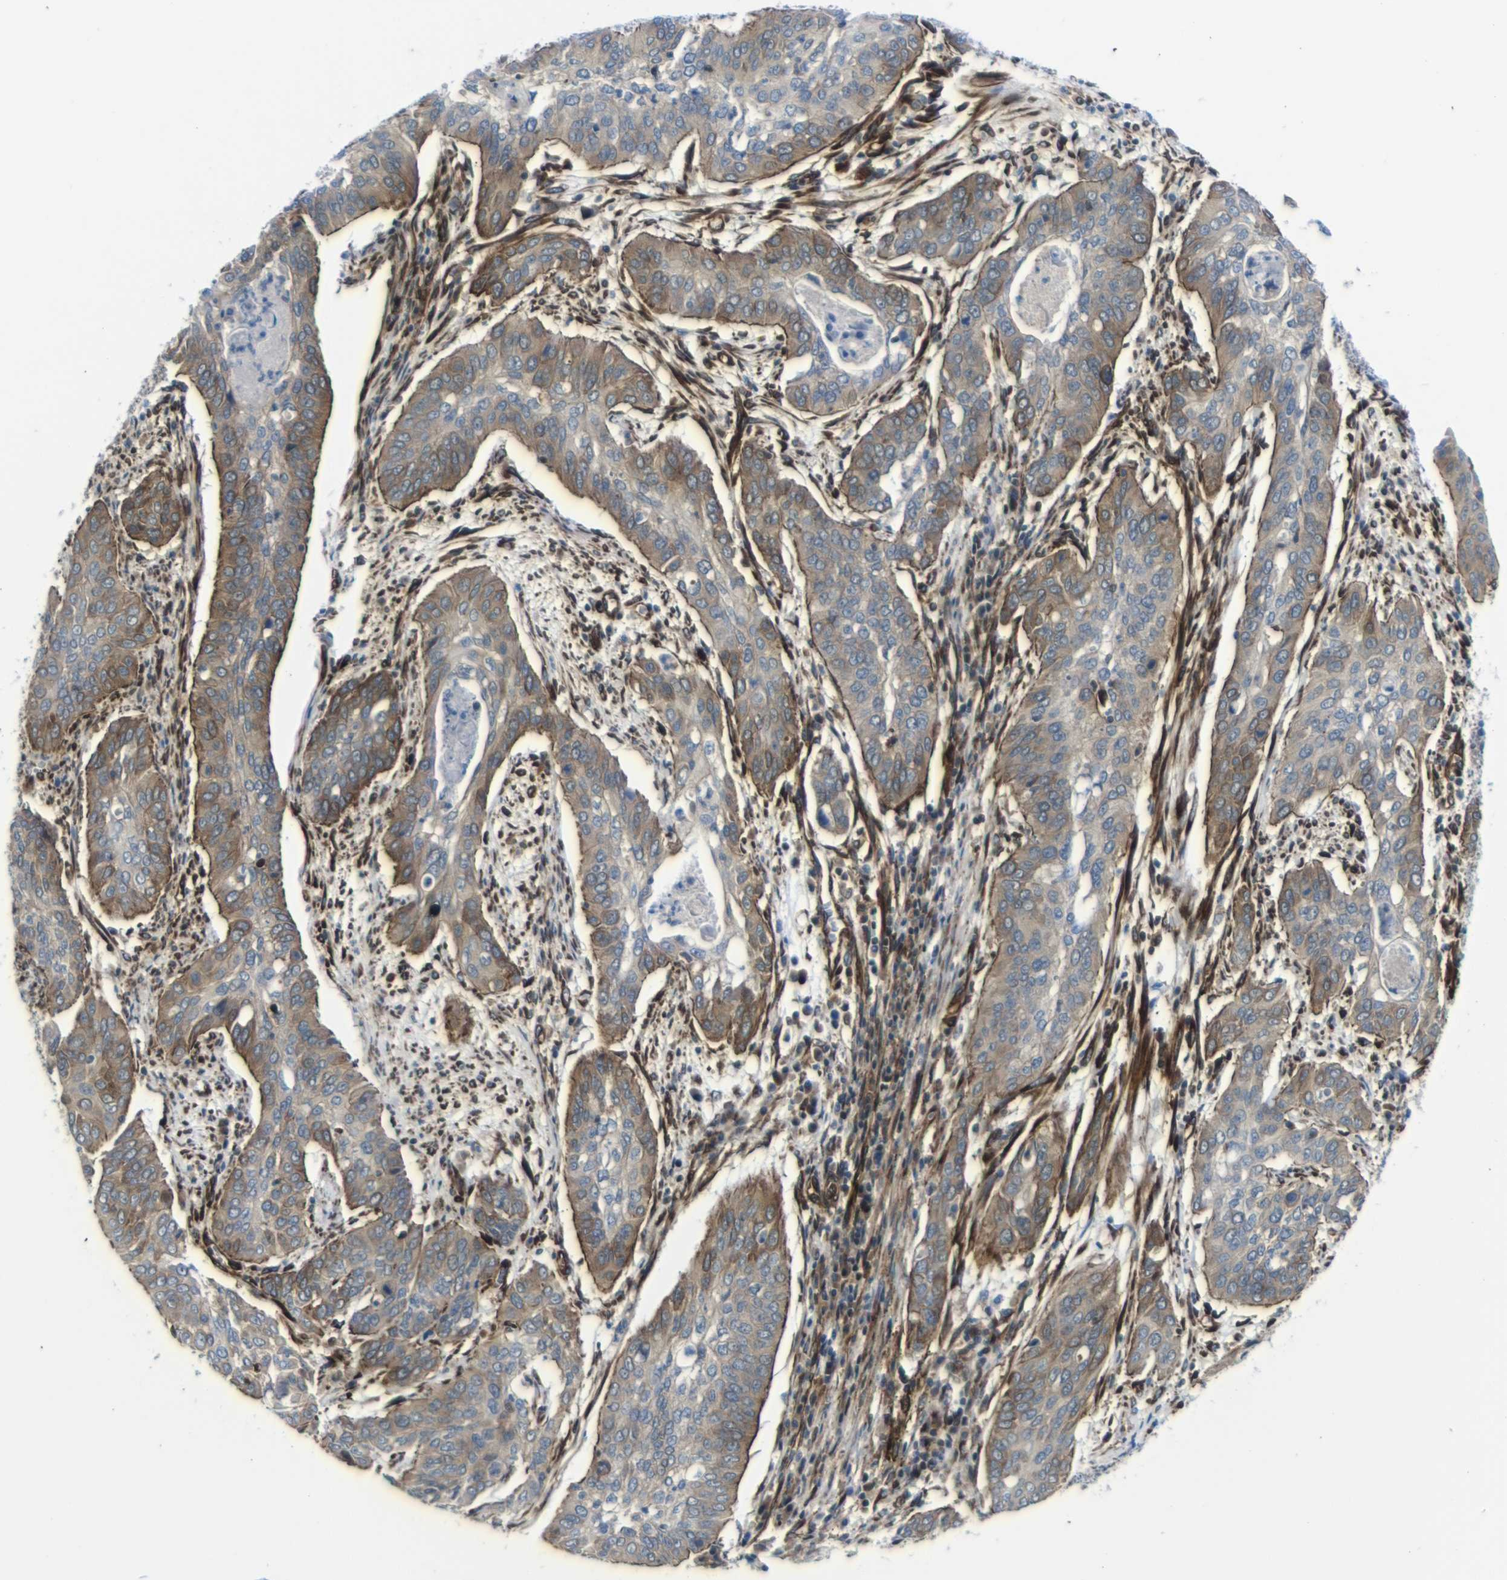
{"staining": {"intensity": "moderate", "quantity": ">75%", "location": "cytoplasmic/membranous"}, "tissue": "cervical cancer", "cell_type": "Tumor cells", "image_type": "cancer", "snomed": [{"axis": "morphology", "description": "Squamous cell carcinoma, NOS"}, {"axis": "topography", "description": "Cervix"}], "caption": "Brown immunohistochemical staining in cervical squamous cell carcinoma displays moderate cytoplasmic/membranous positivity in about >75% of tumor cells. The staining is performed using DAB brown chromogen to label protein expression. The nuclei are counter-stained blue using hematoxylin.", "gene": "PARP14", "patient": {"sex": "female", "age": 39}}